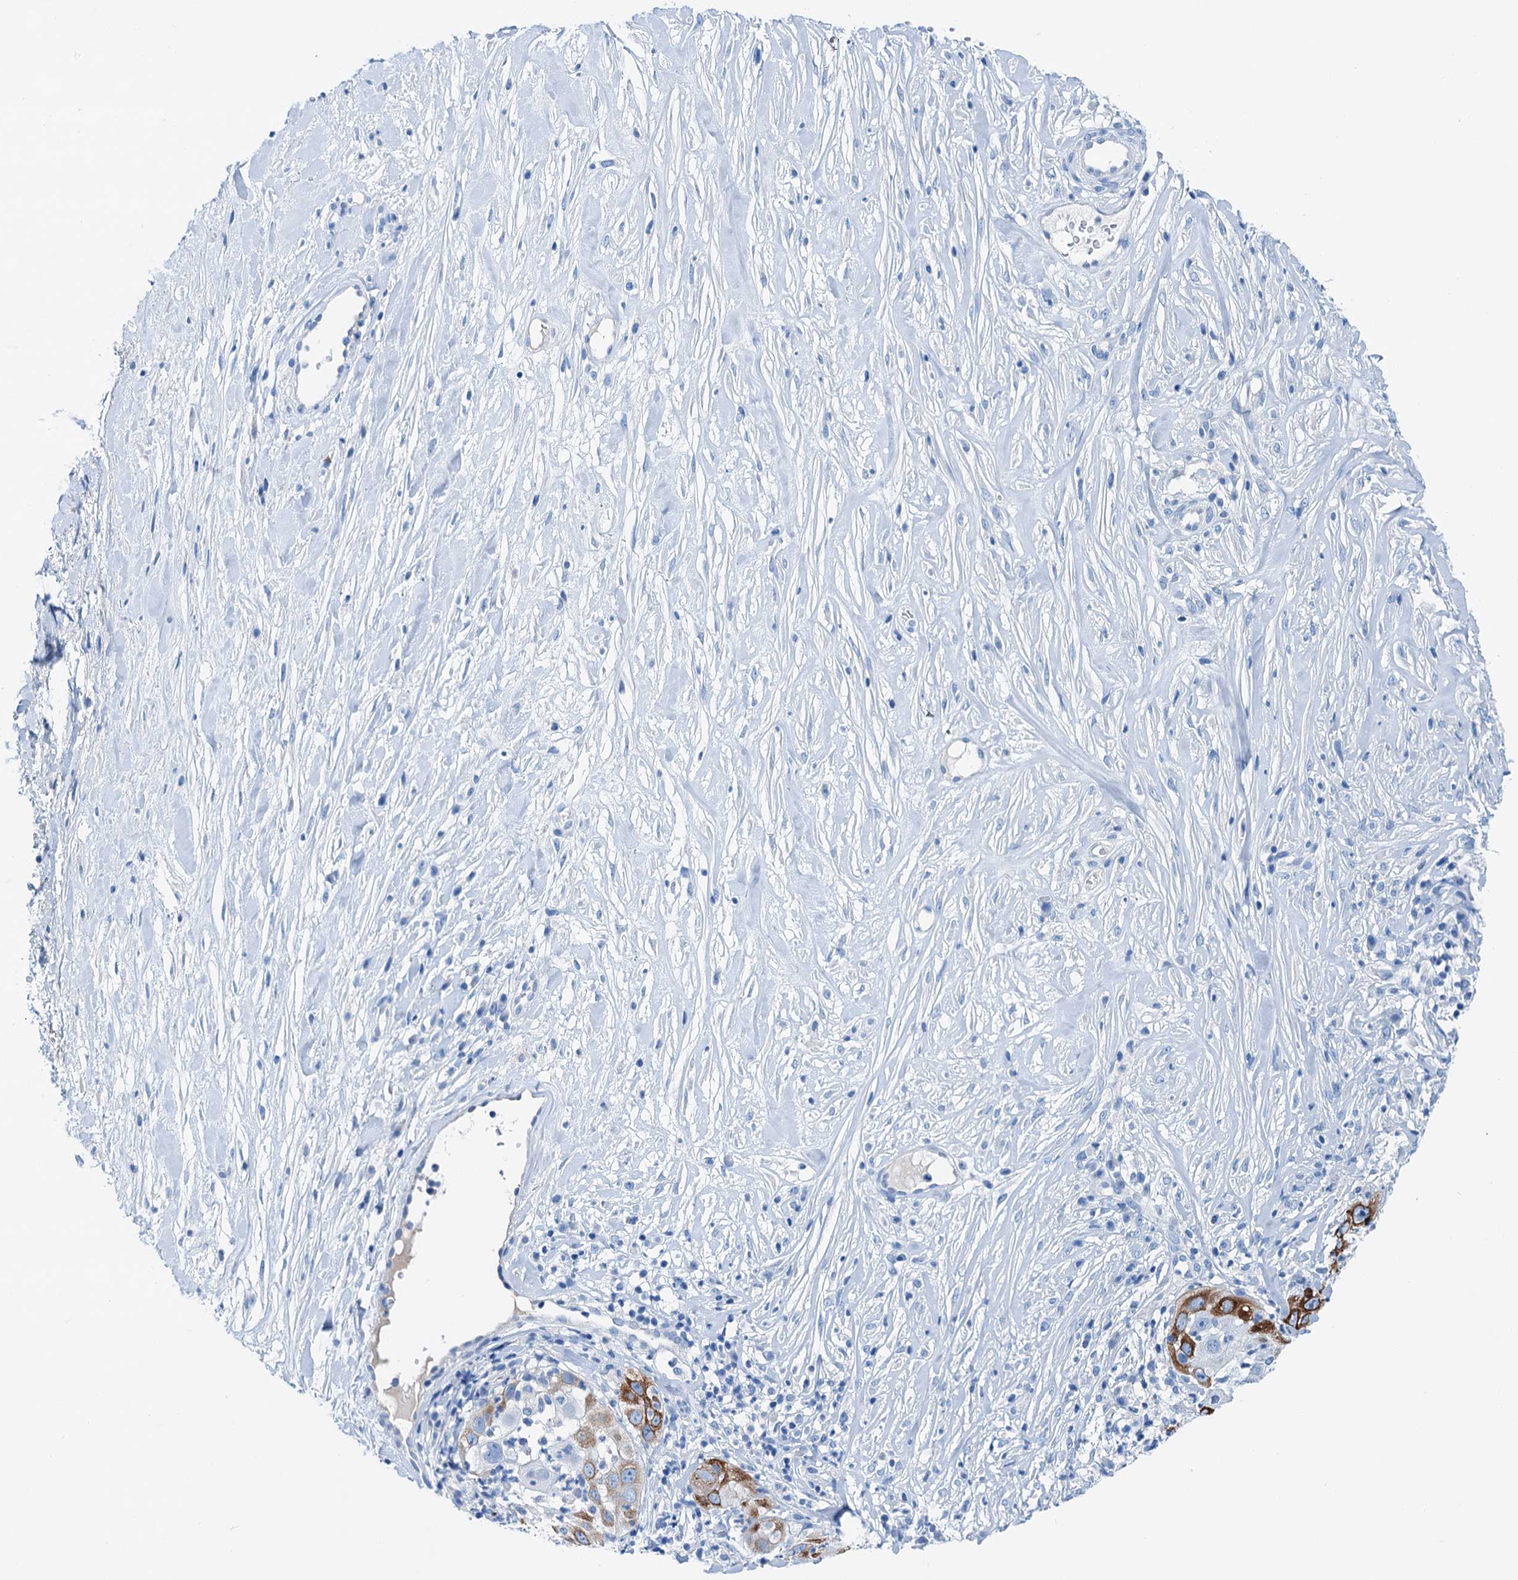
{"staining": {"intensity": "strong", "quantity": "<25%", "location": "cytoplasmic/membranous"}, "tissue": "skin cancer", "cell_type": "Tumor cells", "image_type": "cancer", "snomed": [{"axis": "morphology", "description": "Squamous cell carcinoma, NOS"}, {"axis": "topography", "description": "Skin"}], "caption": "DAB immunohistochemical staining of human skin cancer displays strong cytoplasmic/membranous protein expression in about <25% of tumor cells.", "gene": "KNDC1", "patient": {"sex": "female", "age": 44}}